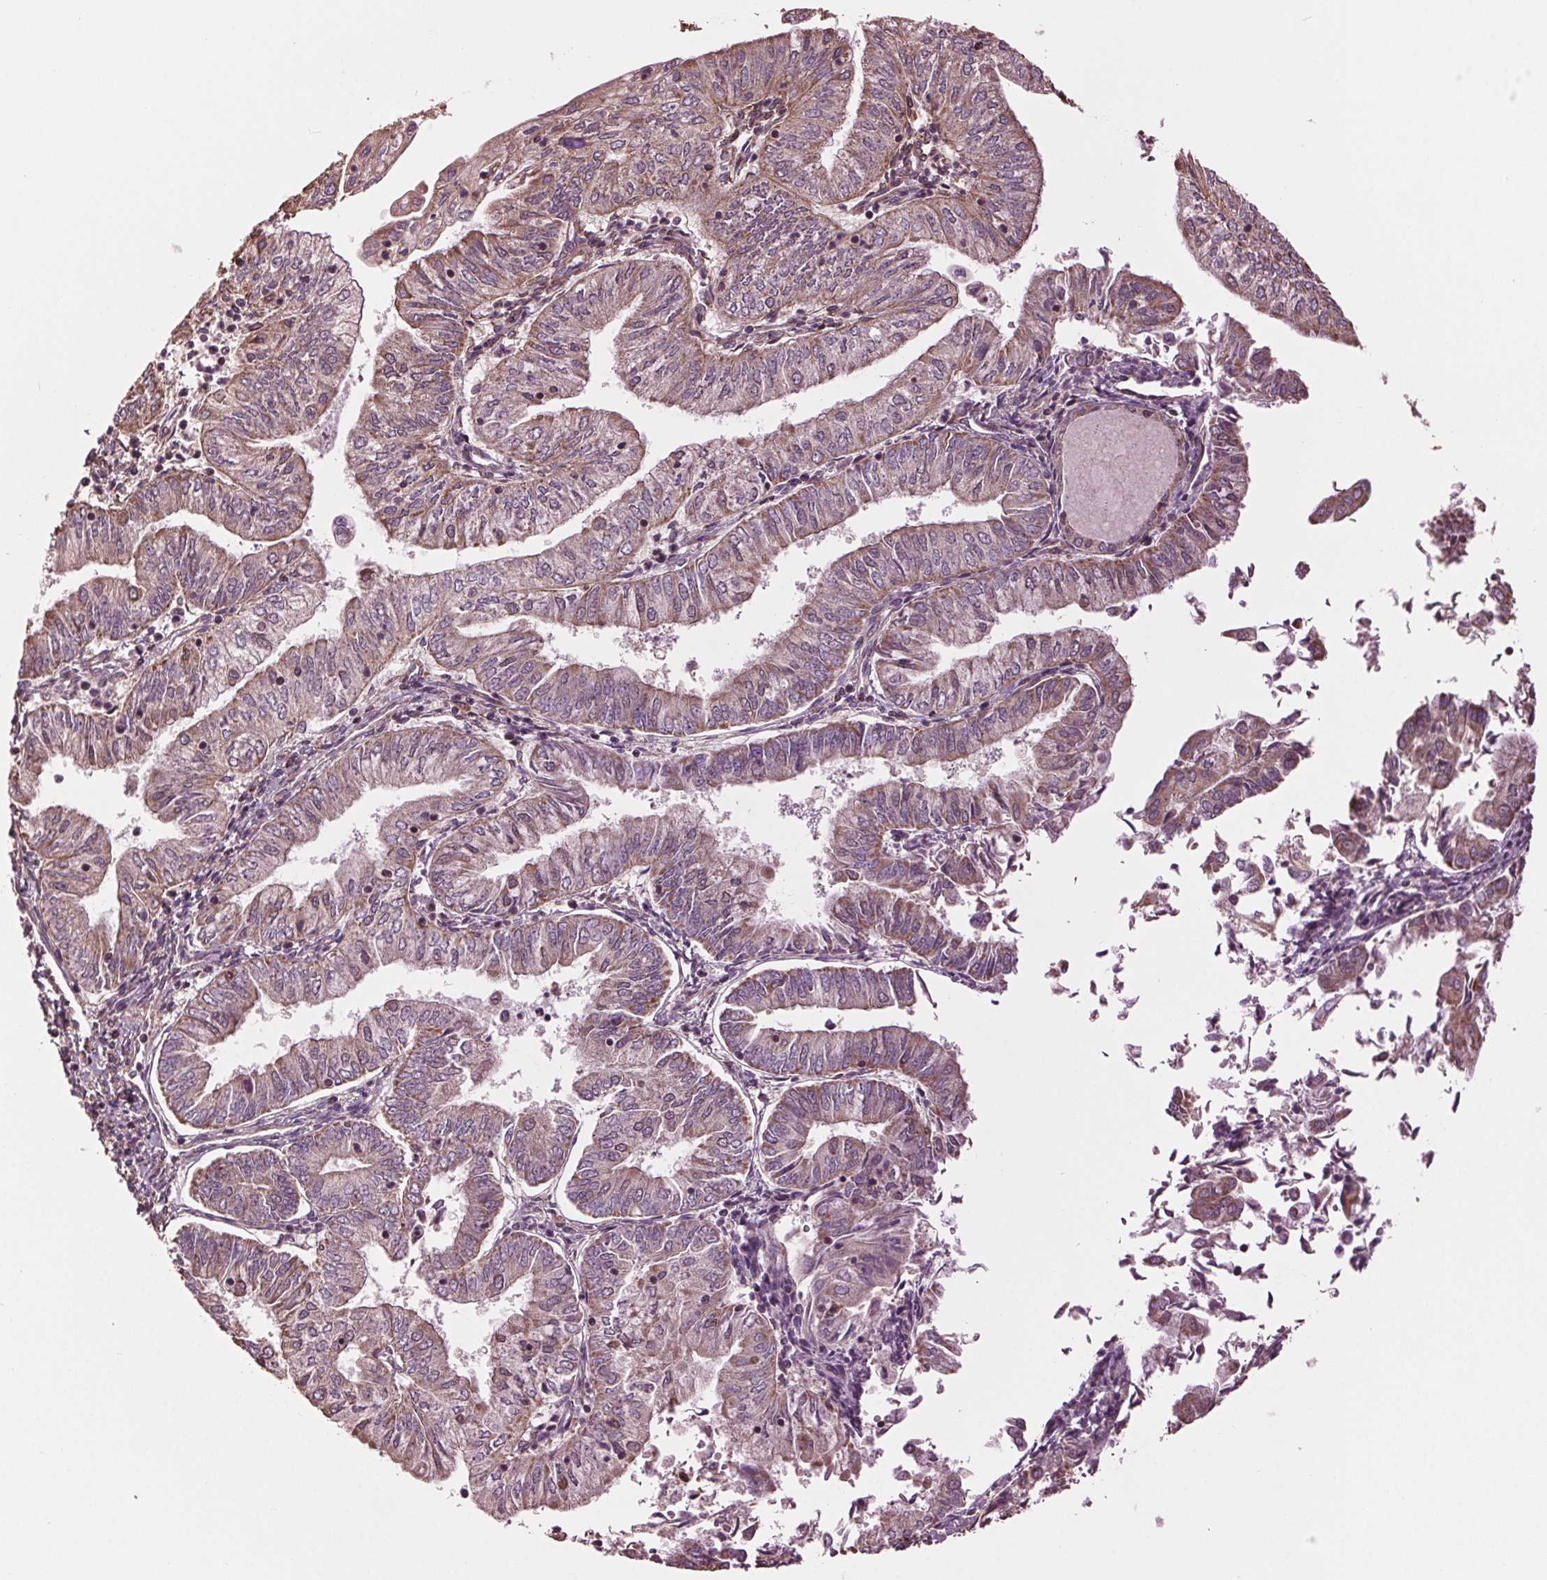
{"staining": {"intensity": "weak", "quantity": "25%-75%", "location": "cytoplasmic/membranous"}, "tissue": "endometrial cancer", "cell_type": "Tumor cells", "image_type": "cancer", "snomed": [{"axis": "morphology", "description": "Adenocarcinoma, NOS"}, {"axis": "topography", "description": "Endometrium"}], "caption": "Immunohistochemistry photomicrograph of human adenocarcinoma (endometrial) stained for a protein (brown), which demonstrates low levels of weak cytoplasmic/membranous staining in about 25%-75% of tumor cells.", "gene": "RNPEP", "patient": {"sex": "female", "age": 55}}